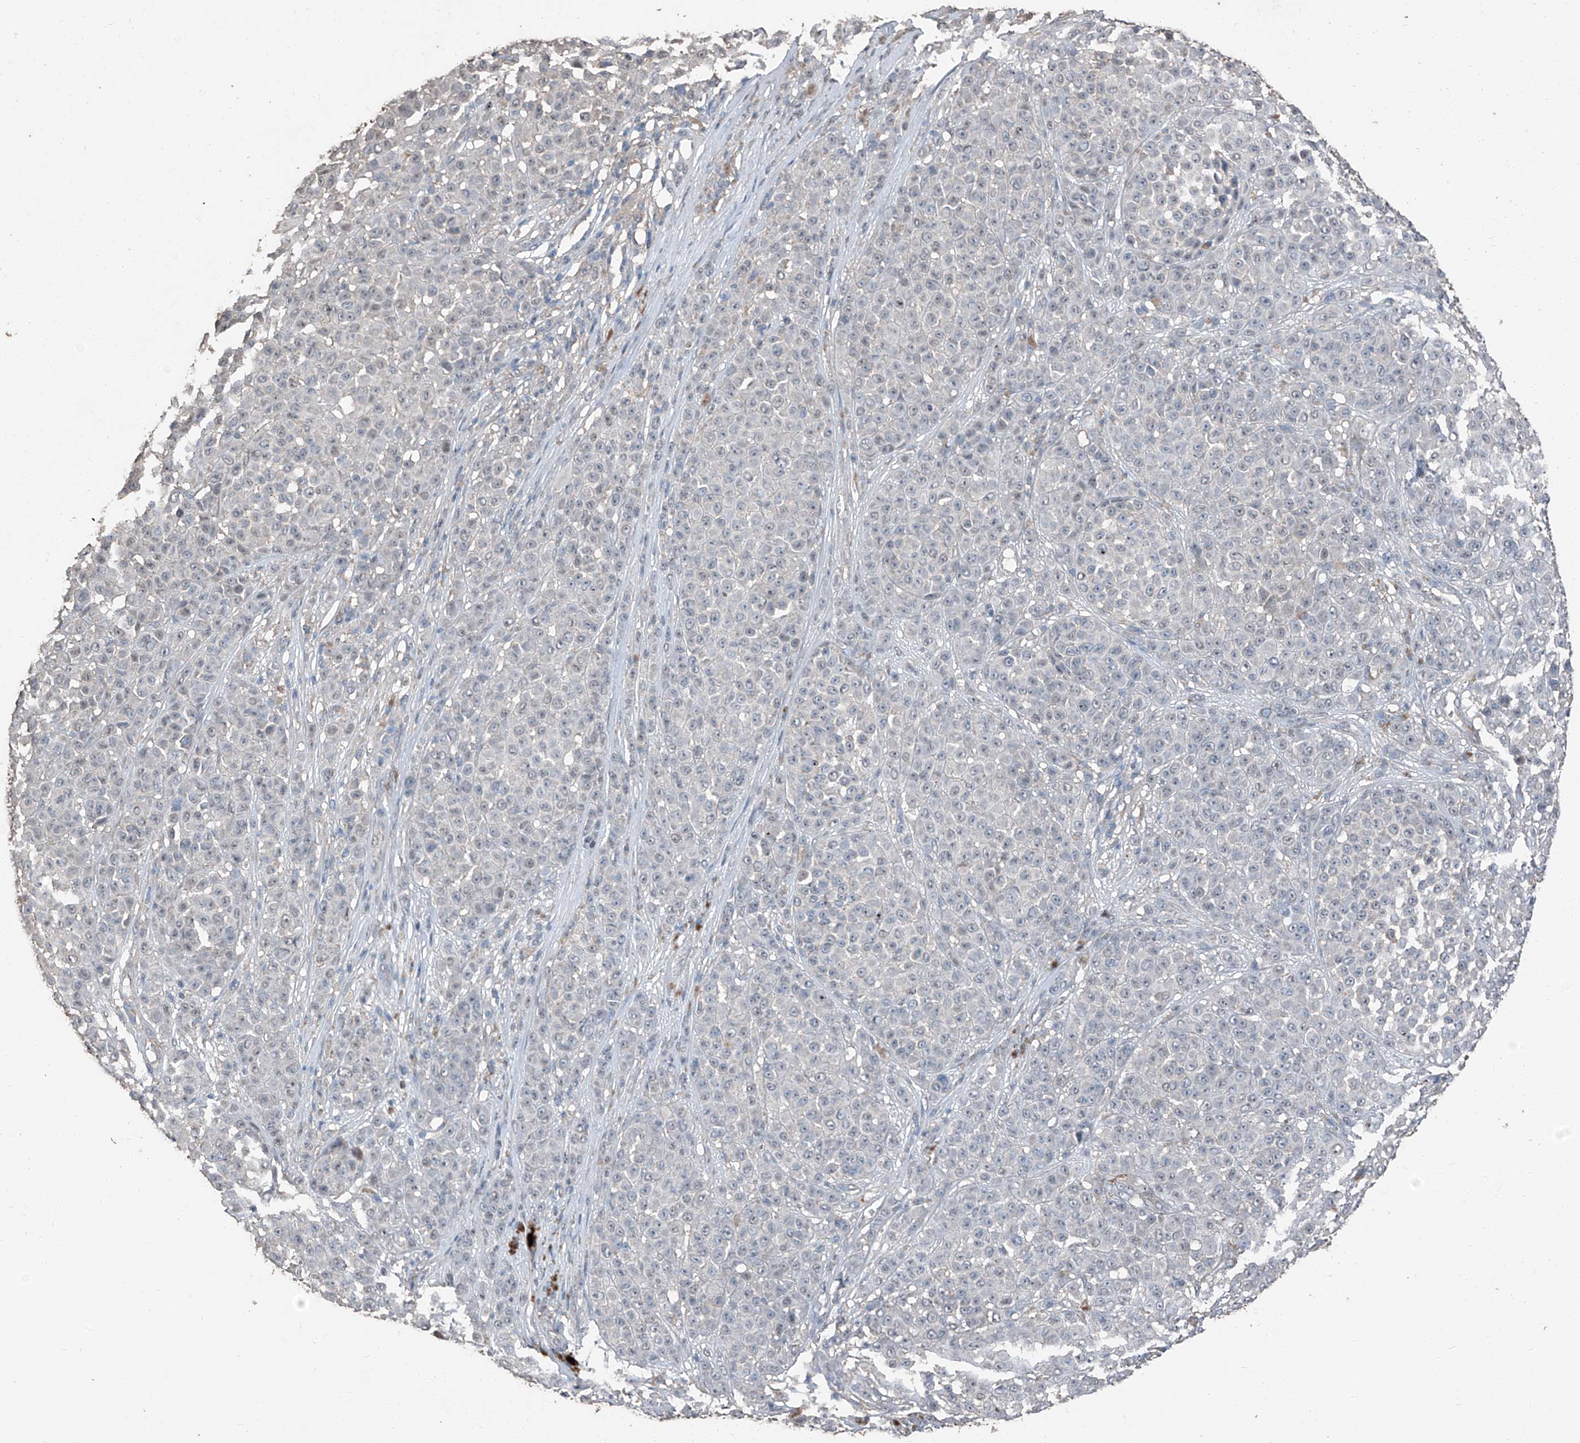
{"staining": {"intensity": "negative", "quantity": "none", "location": "none"}, "tissue": "melanoma", "cell_type": "Tumor cells", "image_type": "cancer", "snomed": [{"axis": "morphology", "description": "Malignant melanoma, NOS"}, {"axis": "topography", "description": "Skin"}], "caption": "Human melanoma stained for a protein using IHC reveals no expression in tumor cells.", "gene": "MAMLD1", "patient": {"sex": "female", "age": 94}}